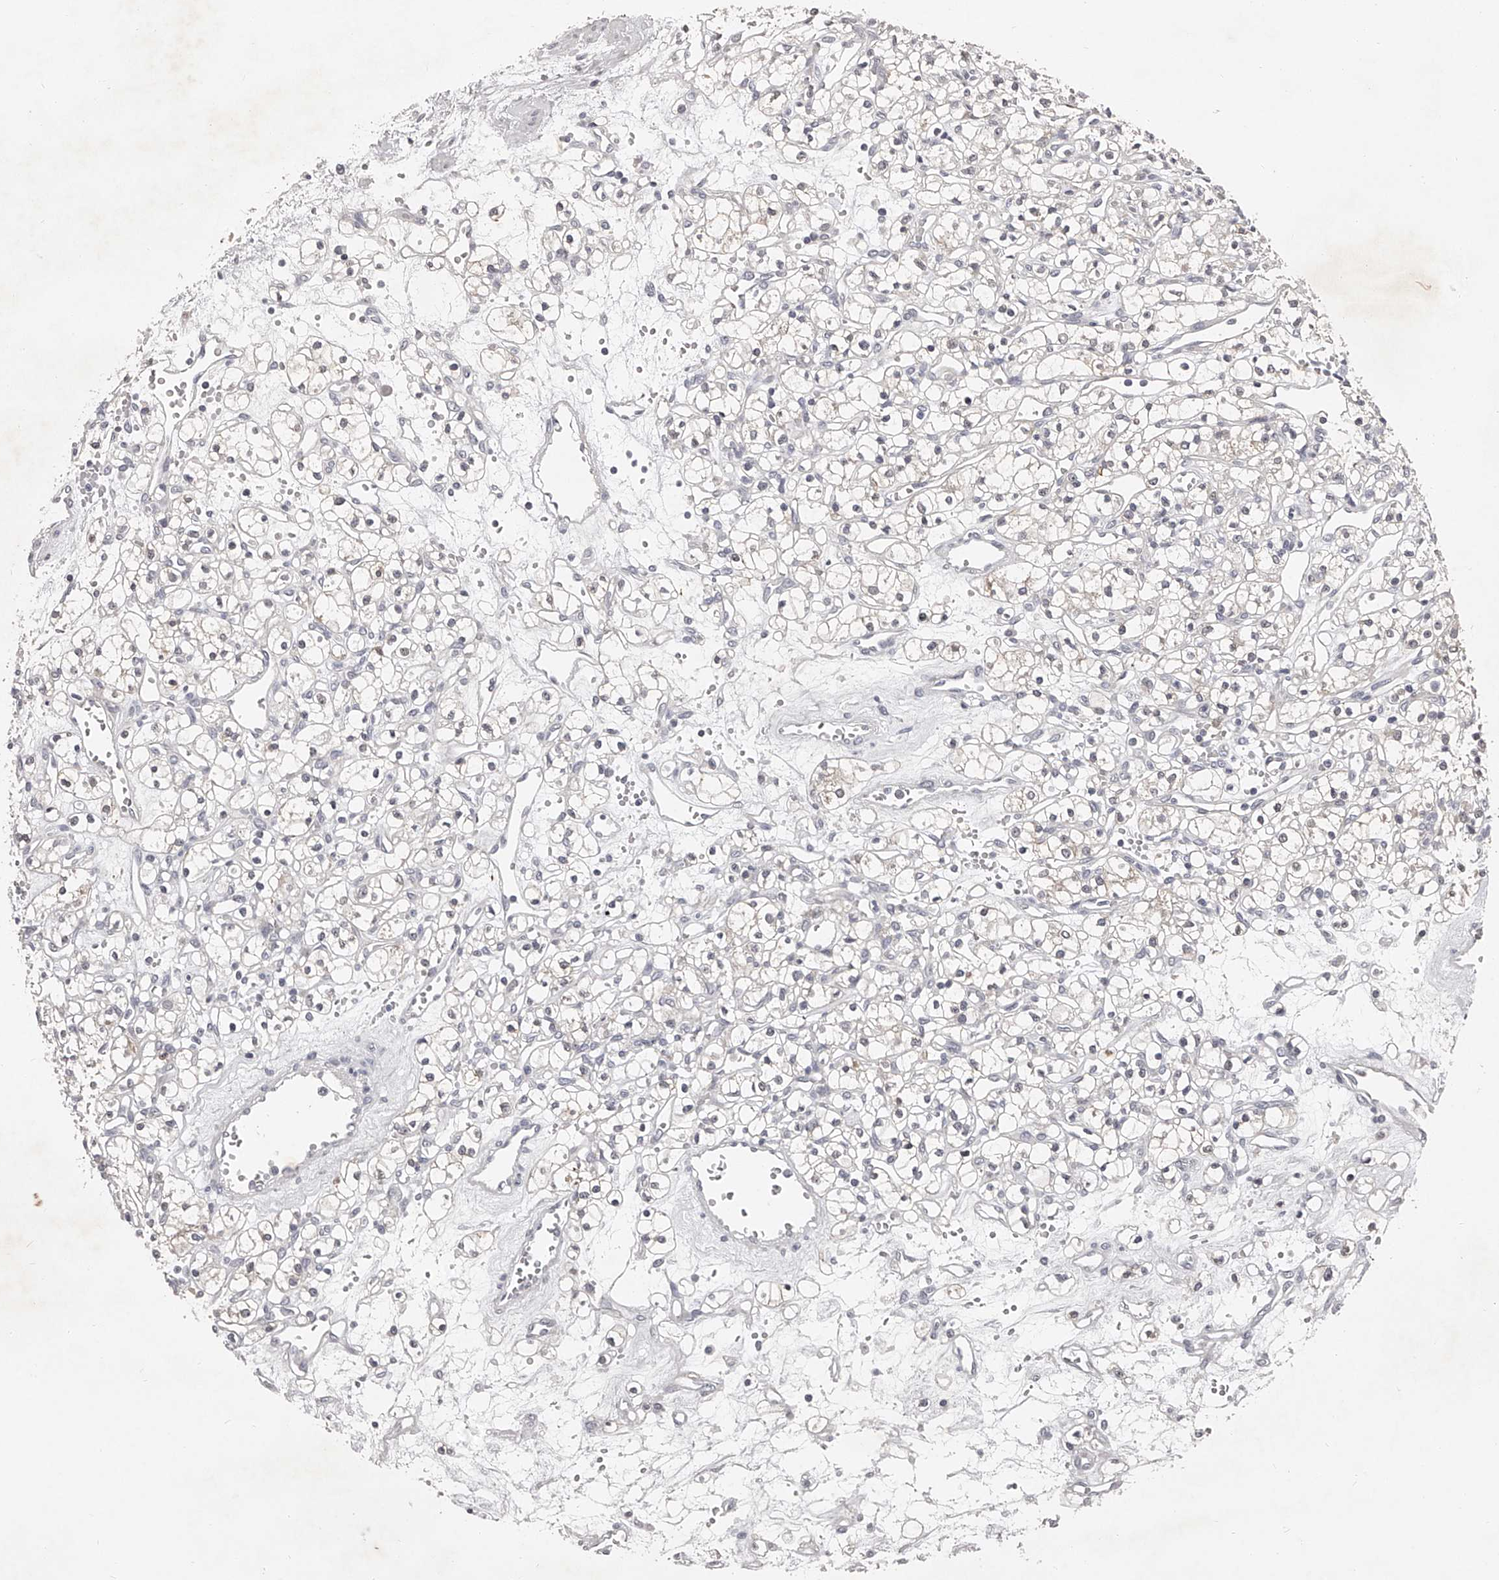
{"staining": {"intensity": "negative", "quantity": "none", "location": "none"}, "tissue": "renal cancer", "cell_type": "Tumor cells", "image_type": "cancer", "snomed": [{"axis": "morphology", "description": "Adenocarcinoma, NOS"}, {"axis": "topography", "description": "Kidney"}], "caption": "Renal cancer (adenocarcinoma) was stained to show a protein in brown. There is no significant staining in tumor cells. (Stains: DAB immunohistochemistry (IHC) with hematoxylin counter stain, Microscopy: brightfield microscopy at high magnification).", "gene": "NT5DC1", "patient": {"sex": "female", "age": 59}}